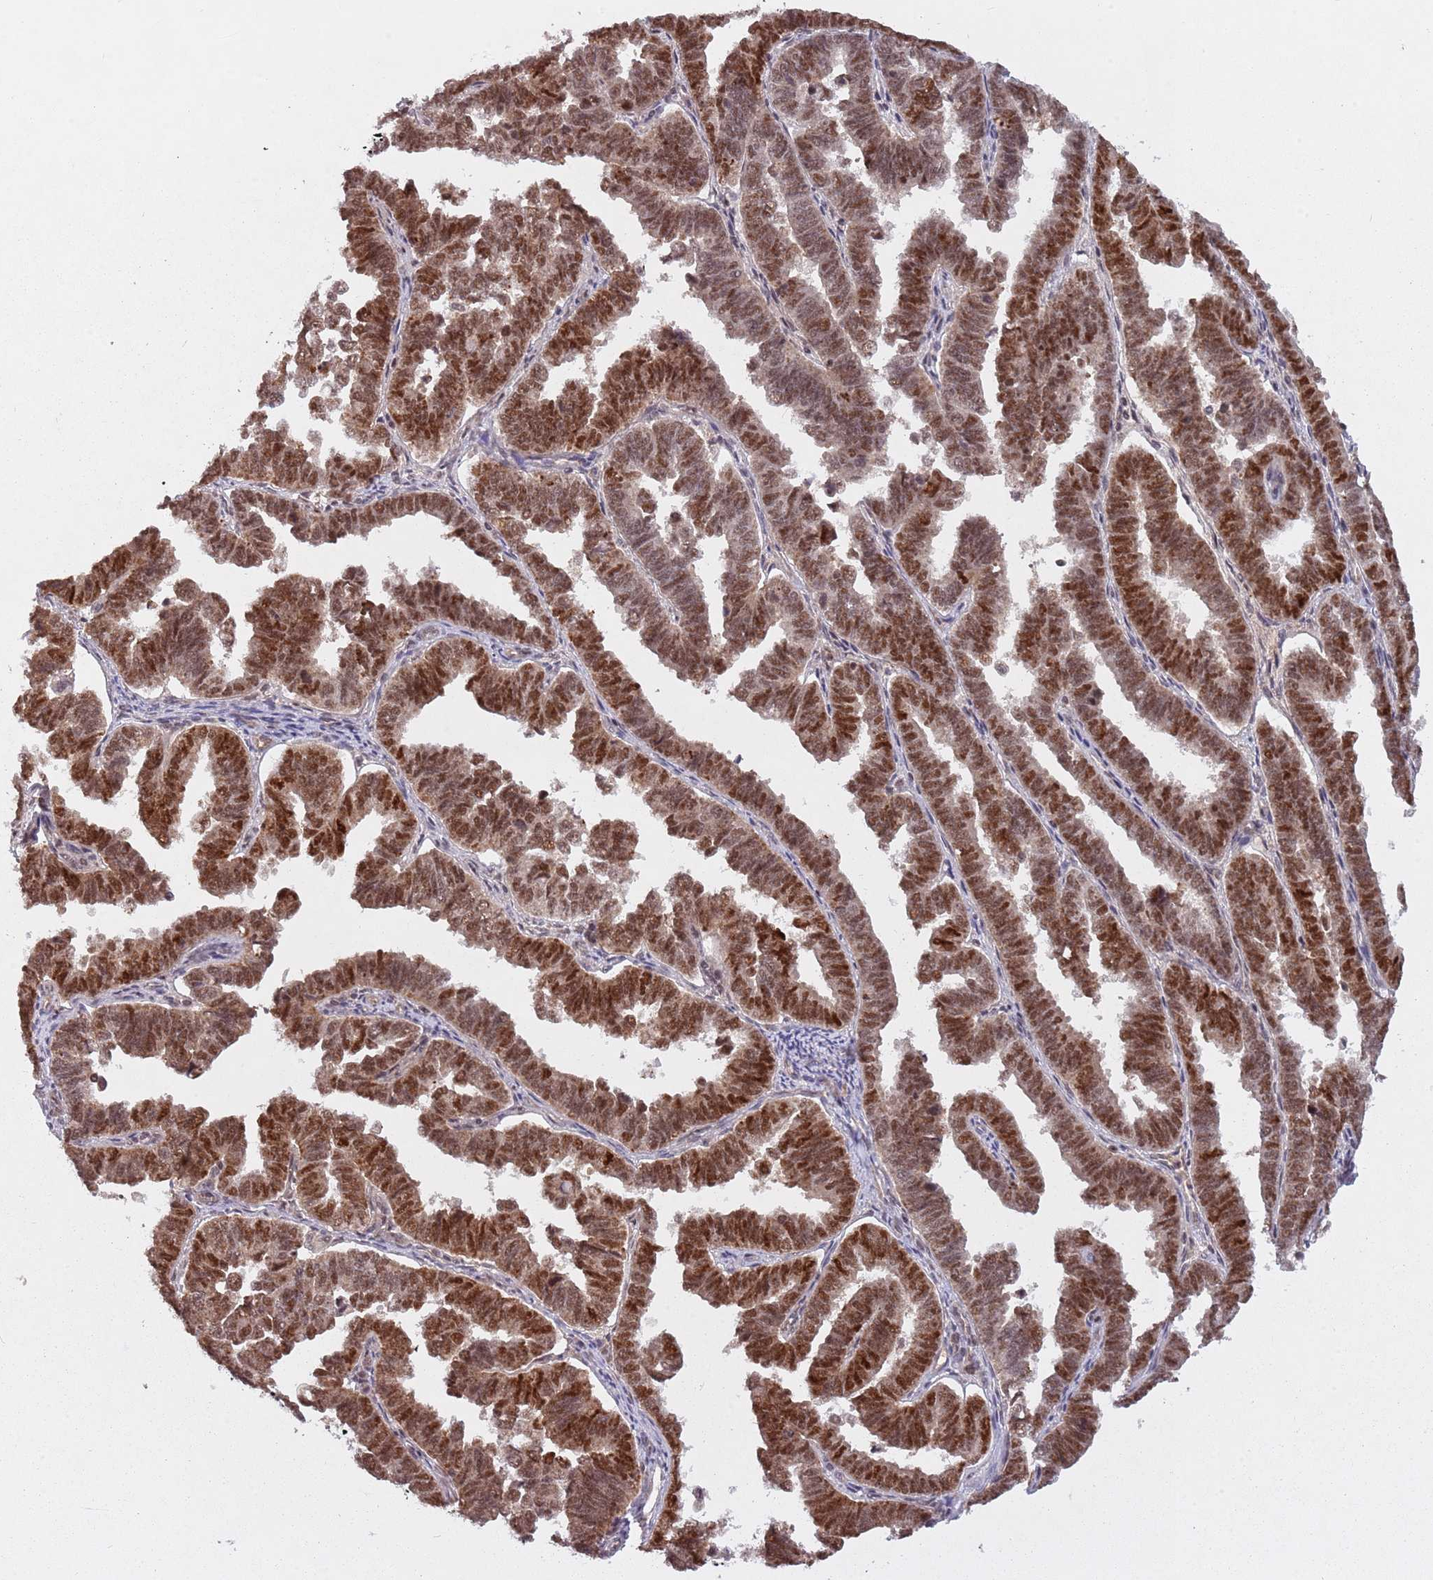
{"staining": {"intensity": "moderate", "quantity": ">75%", "location": "cytoplasmic/membranous,nuclear"}, "tissue": "endometrial cancer", "cell_type": "Tumor cells", "image_type": "cancer", "snomed": [{"axis": "morphology", "description": "Adenocarcinoma, NOS"}, {"axis": "topography", "description": "Endometrium"}], "caption": "Brown immunohistochemical staining in endometrial cancer (adenocarcinoma) displays moderate cytoplasmic/membranous and nuclear positivity in approximately >75% of tumor cells. (Brightfield microscopy of DAB IHC at high magnification).", "gene": "SUDS3", "patient": {"sex": "female", "age": 75}}